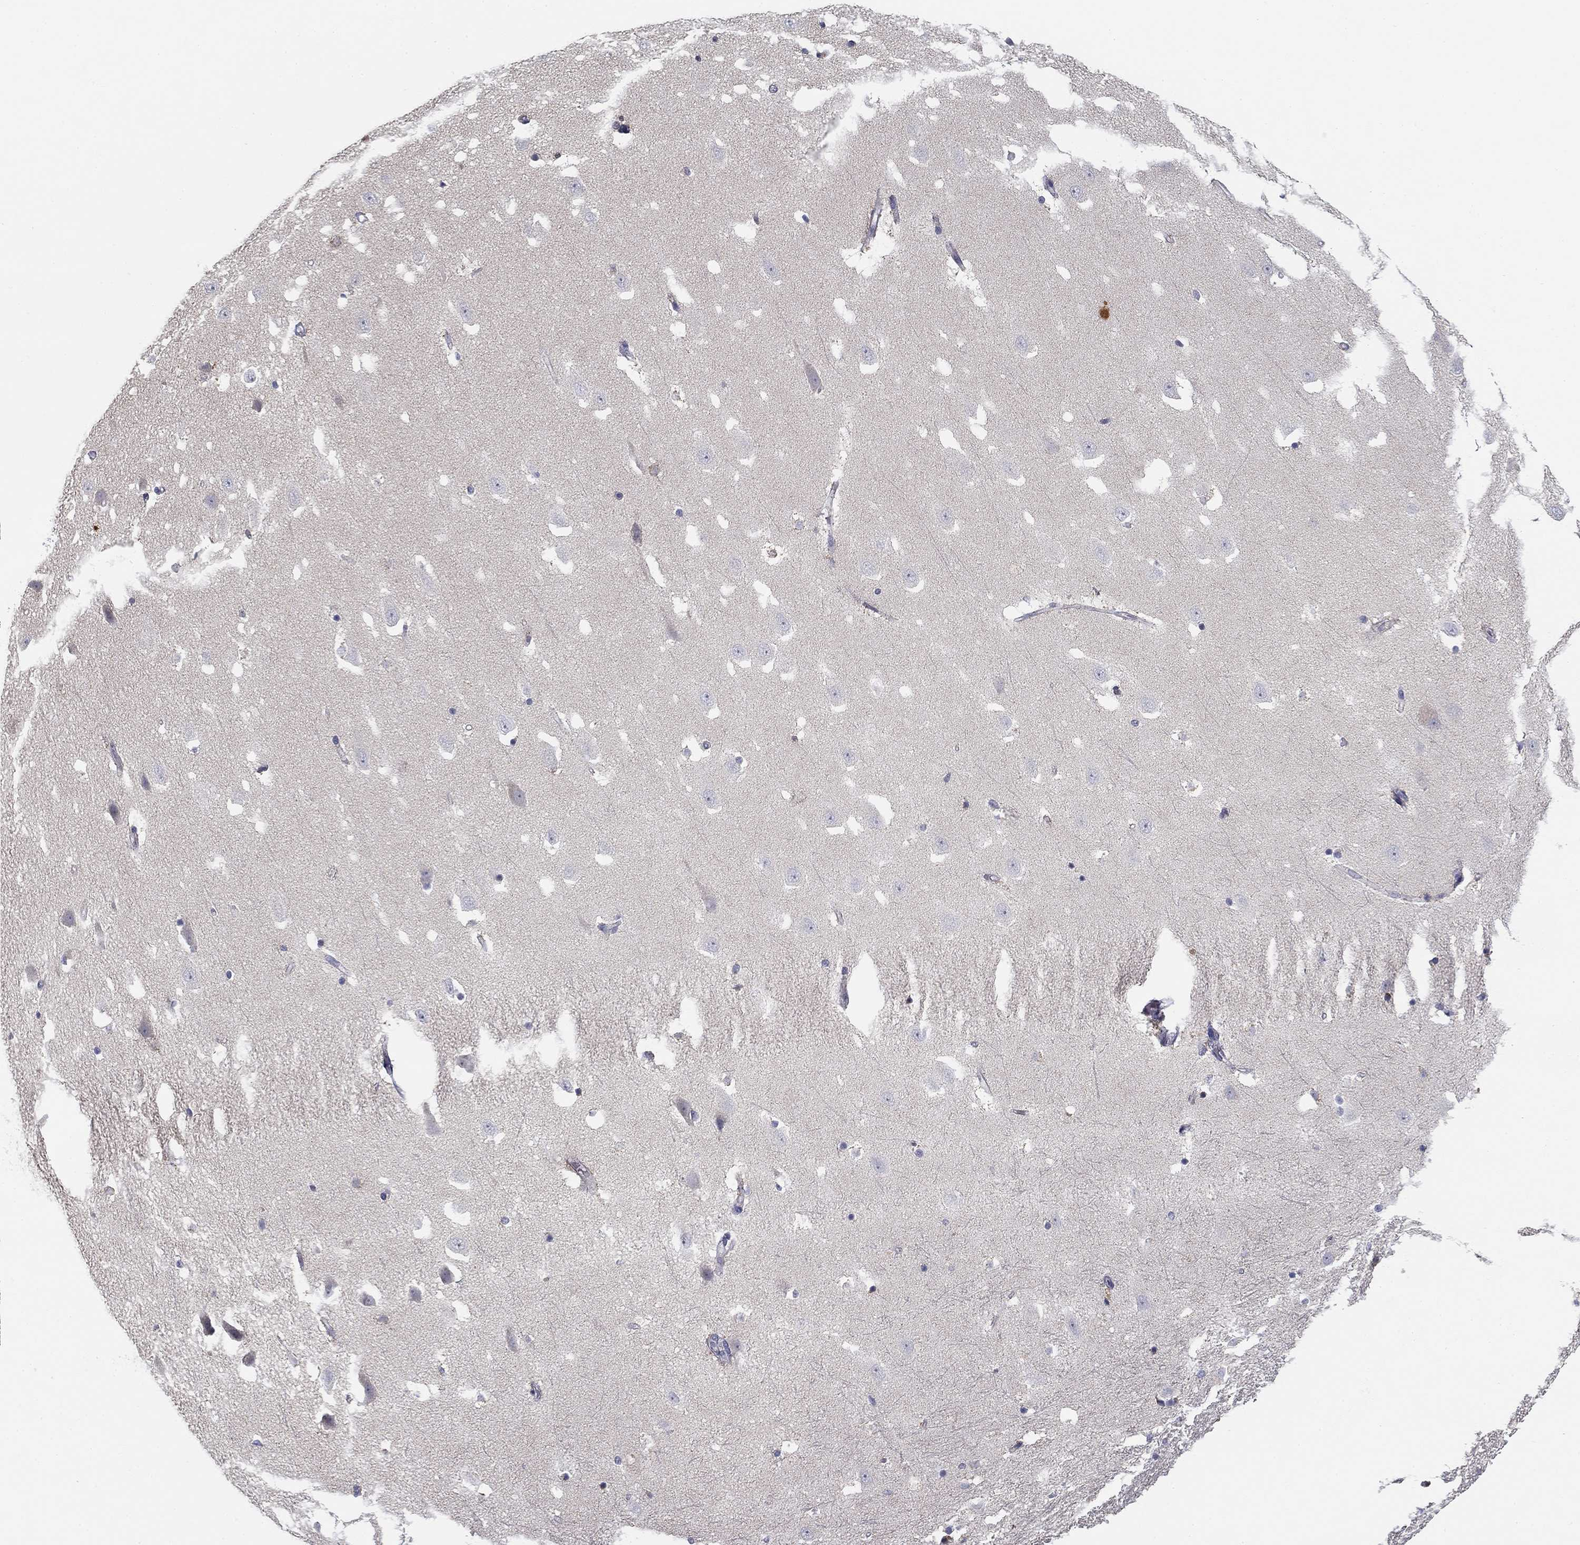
{"staining": {"intensity": "negative", "quantity": "none", "location": "none"}, "tissue": "hippocampus", "cell_type": "Glial cells", "image_type": "normal", "snomed": [{"axis": "morphology", "description": "Normal tissue, NOS"}, {"axis": "topography", "description": "Hippocampus"}], "caption": "IHC of benign hippocampus exhibits no expression in glial cells.", "gene": "SLC2A9", "patient": {"sex": "male", "age": 49}}